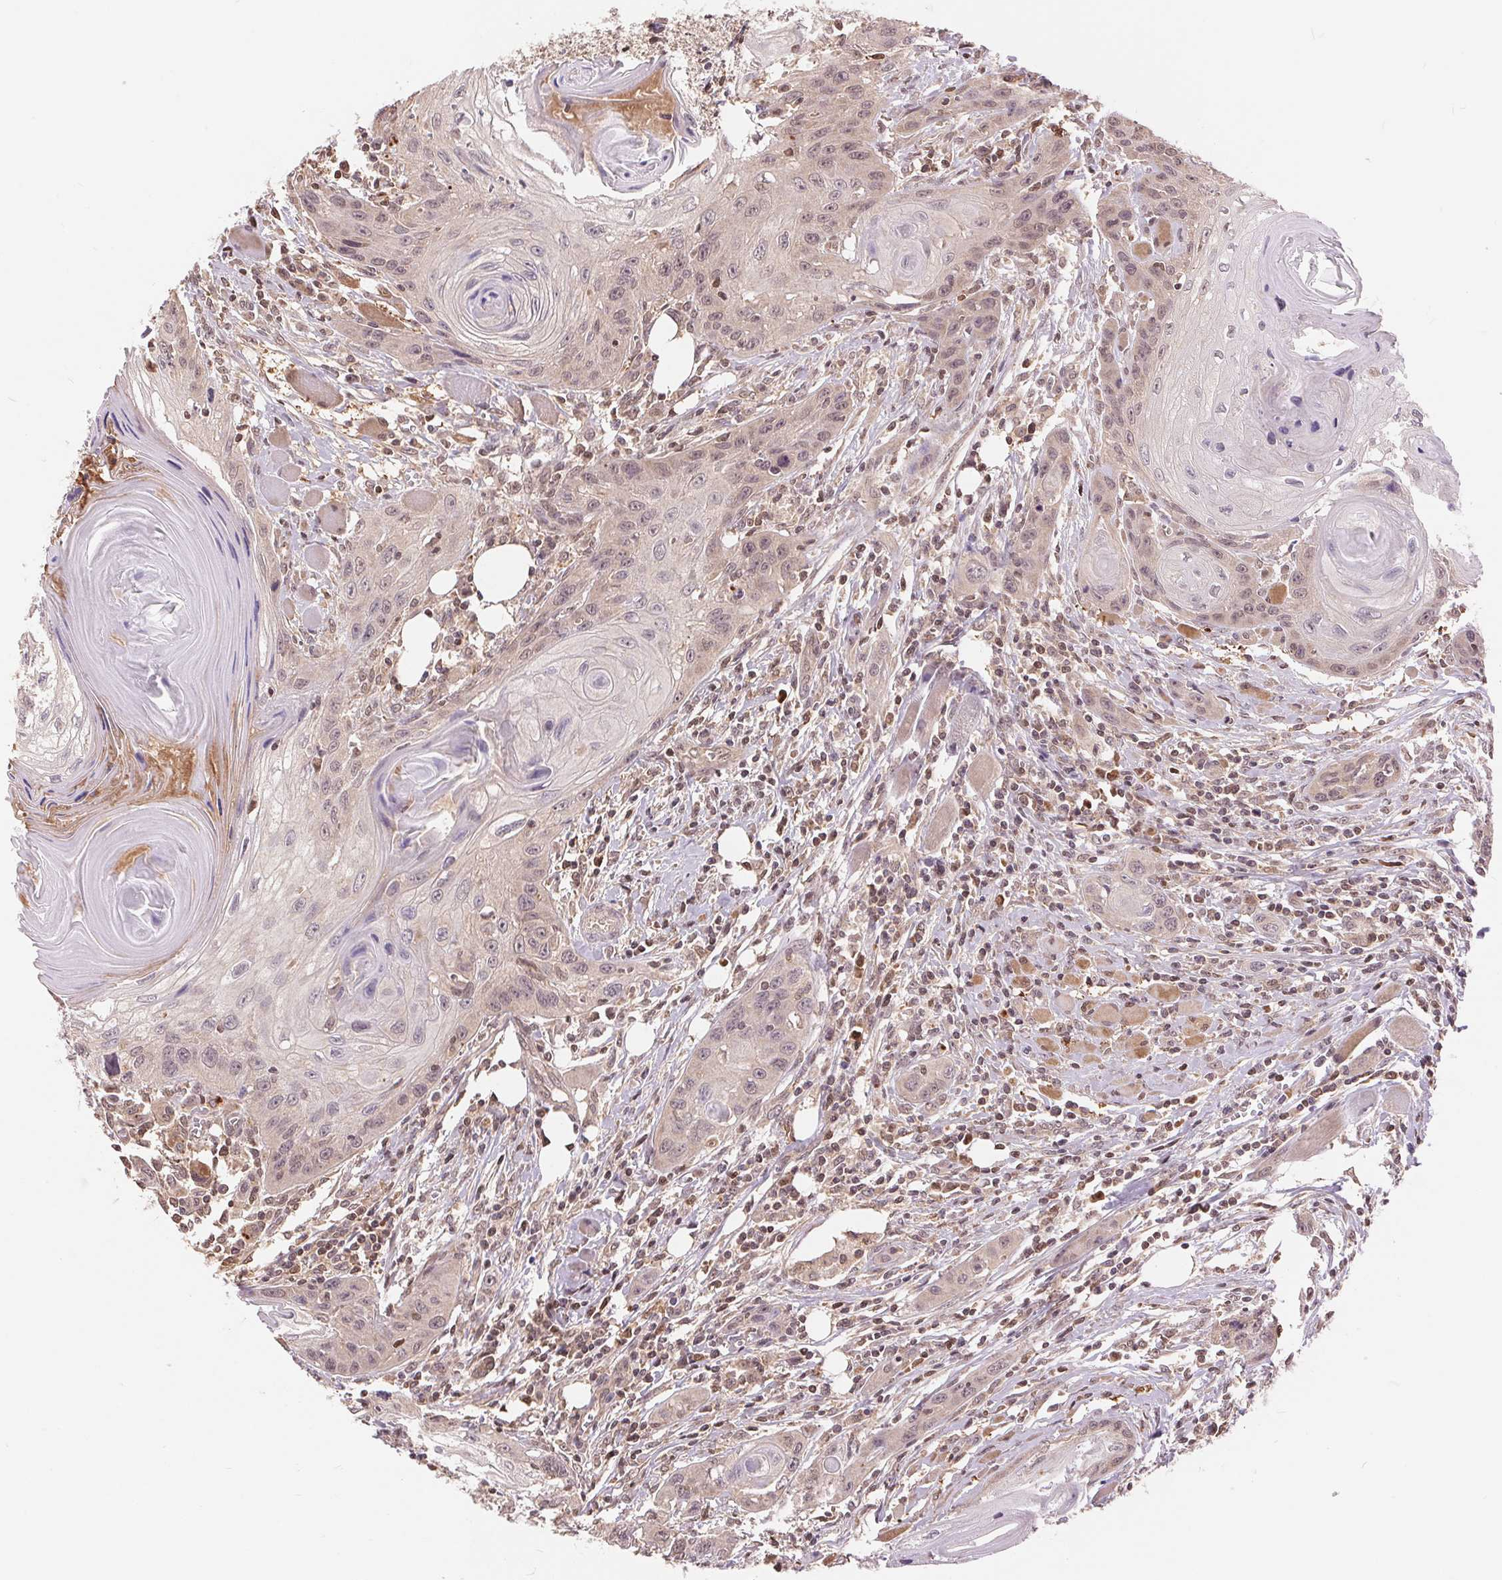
{"staining": {"intensity": "weak", "quantity": "<25%", "location": "nuclear"}, "tissue": "head and neck cancer", "cell_type": "Tumor cells", "image_type": "cancer", "snomed": [{"axis": "morphology", "description": "Squamous cell carcinoma, NOS"}, {"axis": "topography", "description": "Oral tissue"}, {"axis": "topography", "description": "Head-Neck"}], "caption": "An IHC image of squamous cell carcinoma (head and neck) is shown. There is no staining in tumor cells of squamous cell carcinoma (head and neck).", "gene": "TMEM273", "patient": {"sex": "male", "age": 58}}